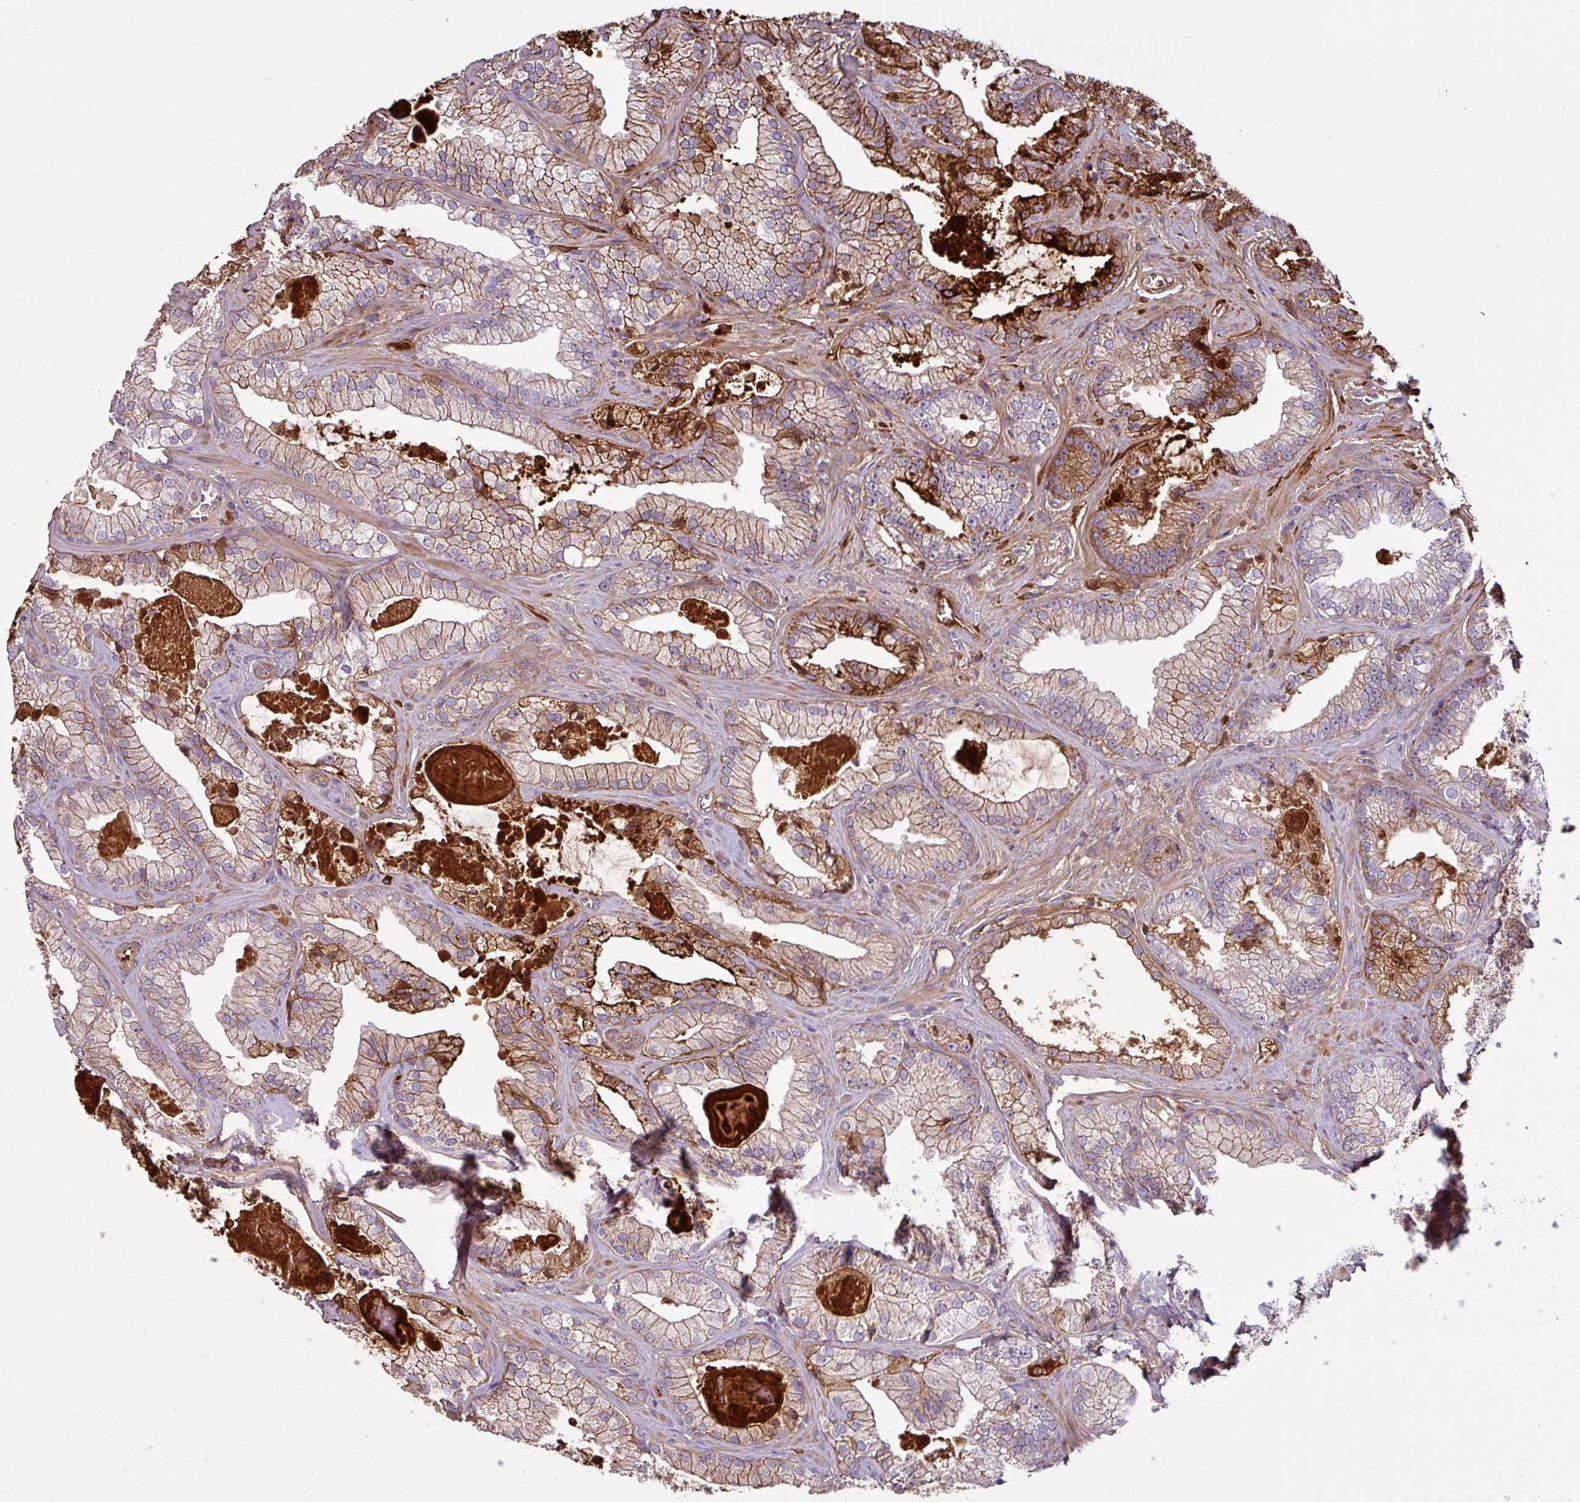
{"staining": {"intensity": "moderate", "quantity": ">75%", "location": "cytoplasmic/membranous"}, "tissue": "prostate cancer", "cell_type": "Tumor cells", "image_type": "cancer", "snomed": [{"axis": "morphology", "description": "Adenocarcinoma, High grade"}, {"axis": "topography", "description": "Prostate"}], "caption": "Prostate cancer was stained to show a protein in brown. There is medium levels of moderate cytoplasmic/membranous staining in about >75% of tumor cells.", "gene": "C4B", "patient": {"sex": "male", "age": 68}}